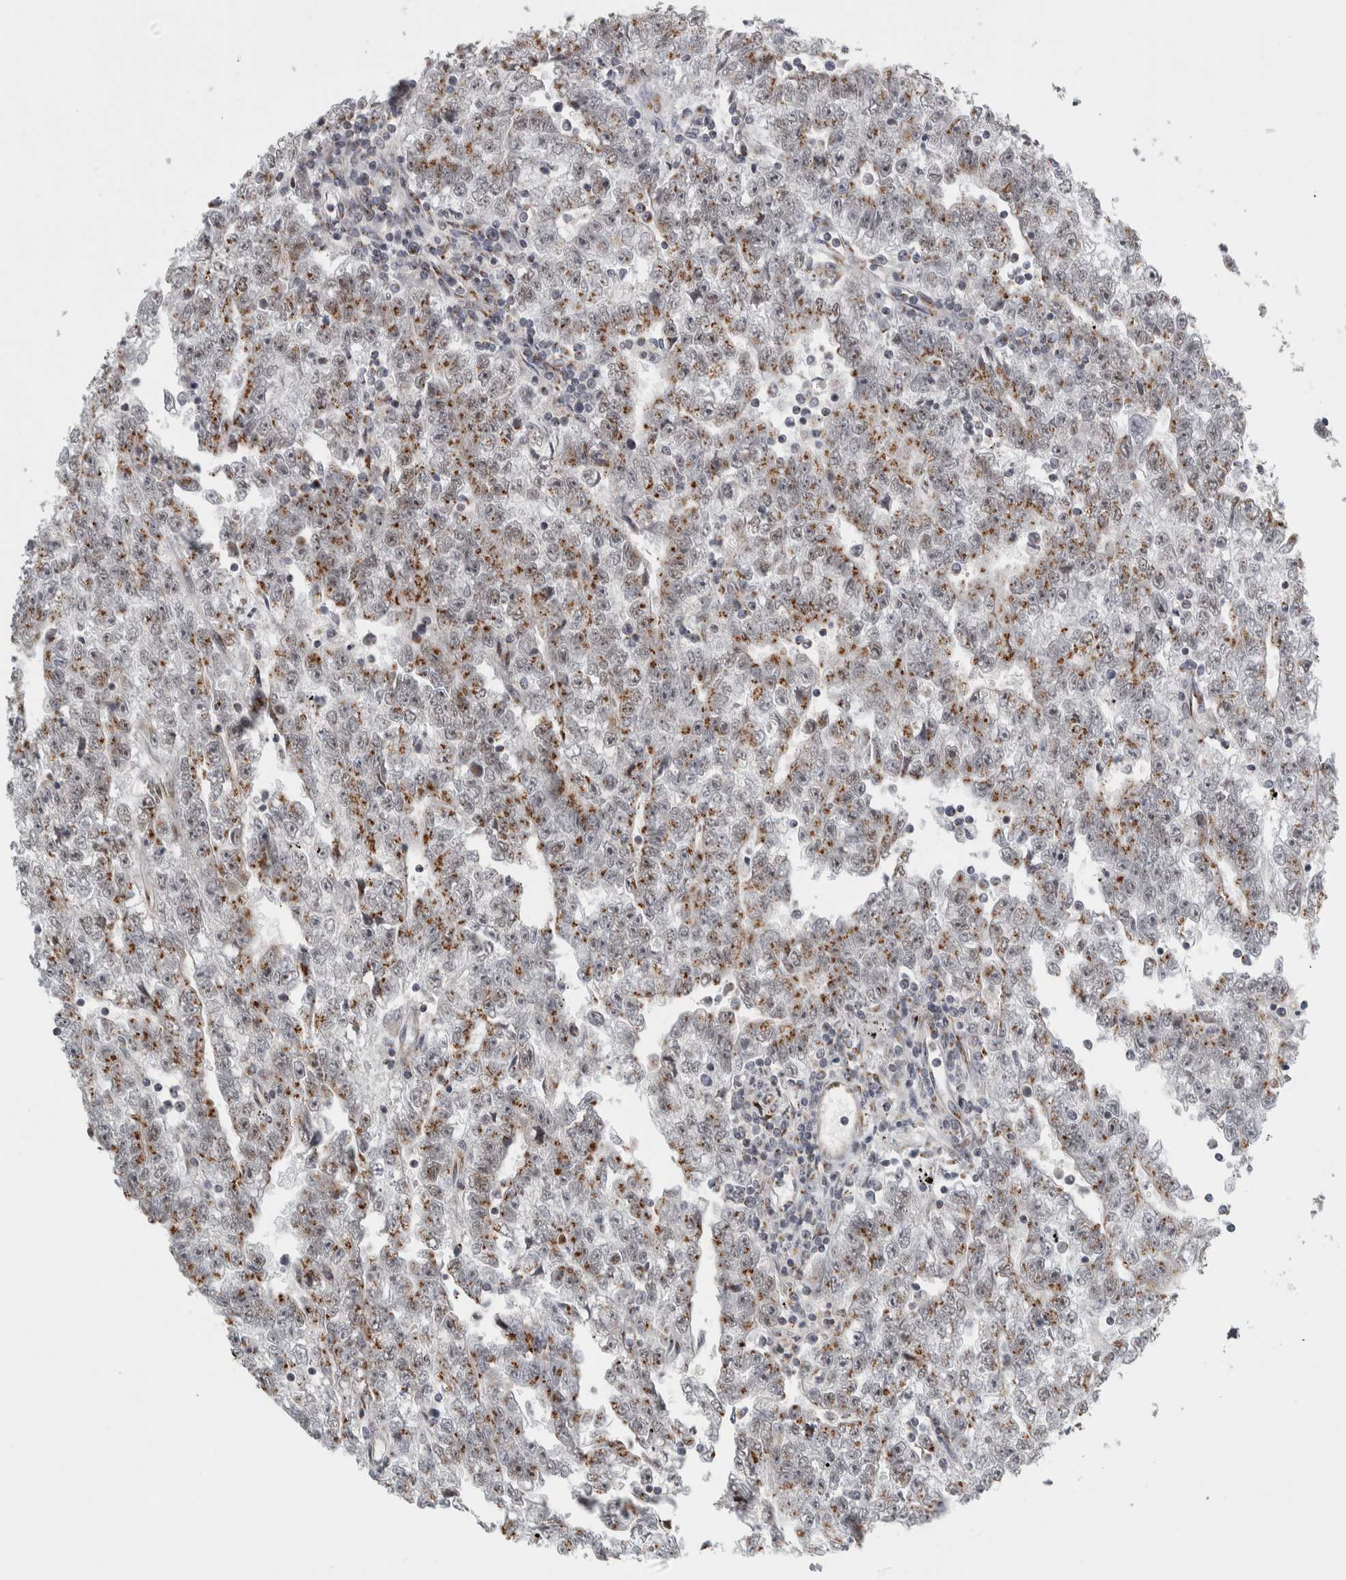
{"staining": {"intensity": "moderate", "quantity": ">75%", "location": "cytoplasmic/membranous"}, "tissue": "testis cancer", "cell_type": "Tumor cells", "image_type": "cancer", "snomed": [{"axis": "morphology", "description": "Carcinoma, Embryonal, NOS"}, {"axis": "topography", "description": "Testis"}], "caption": "This photomicrograph displays immunohistochemistry staining of testis cancer, with medium moderate cytoplasmic/membranous positivity in approximately >75% of tumor cells.", "gene": "ZMYND8", "patient": {"sex": "male", "age": 25}}